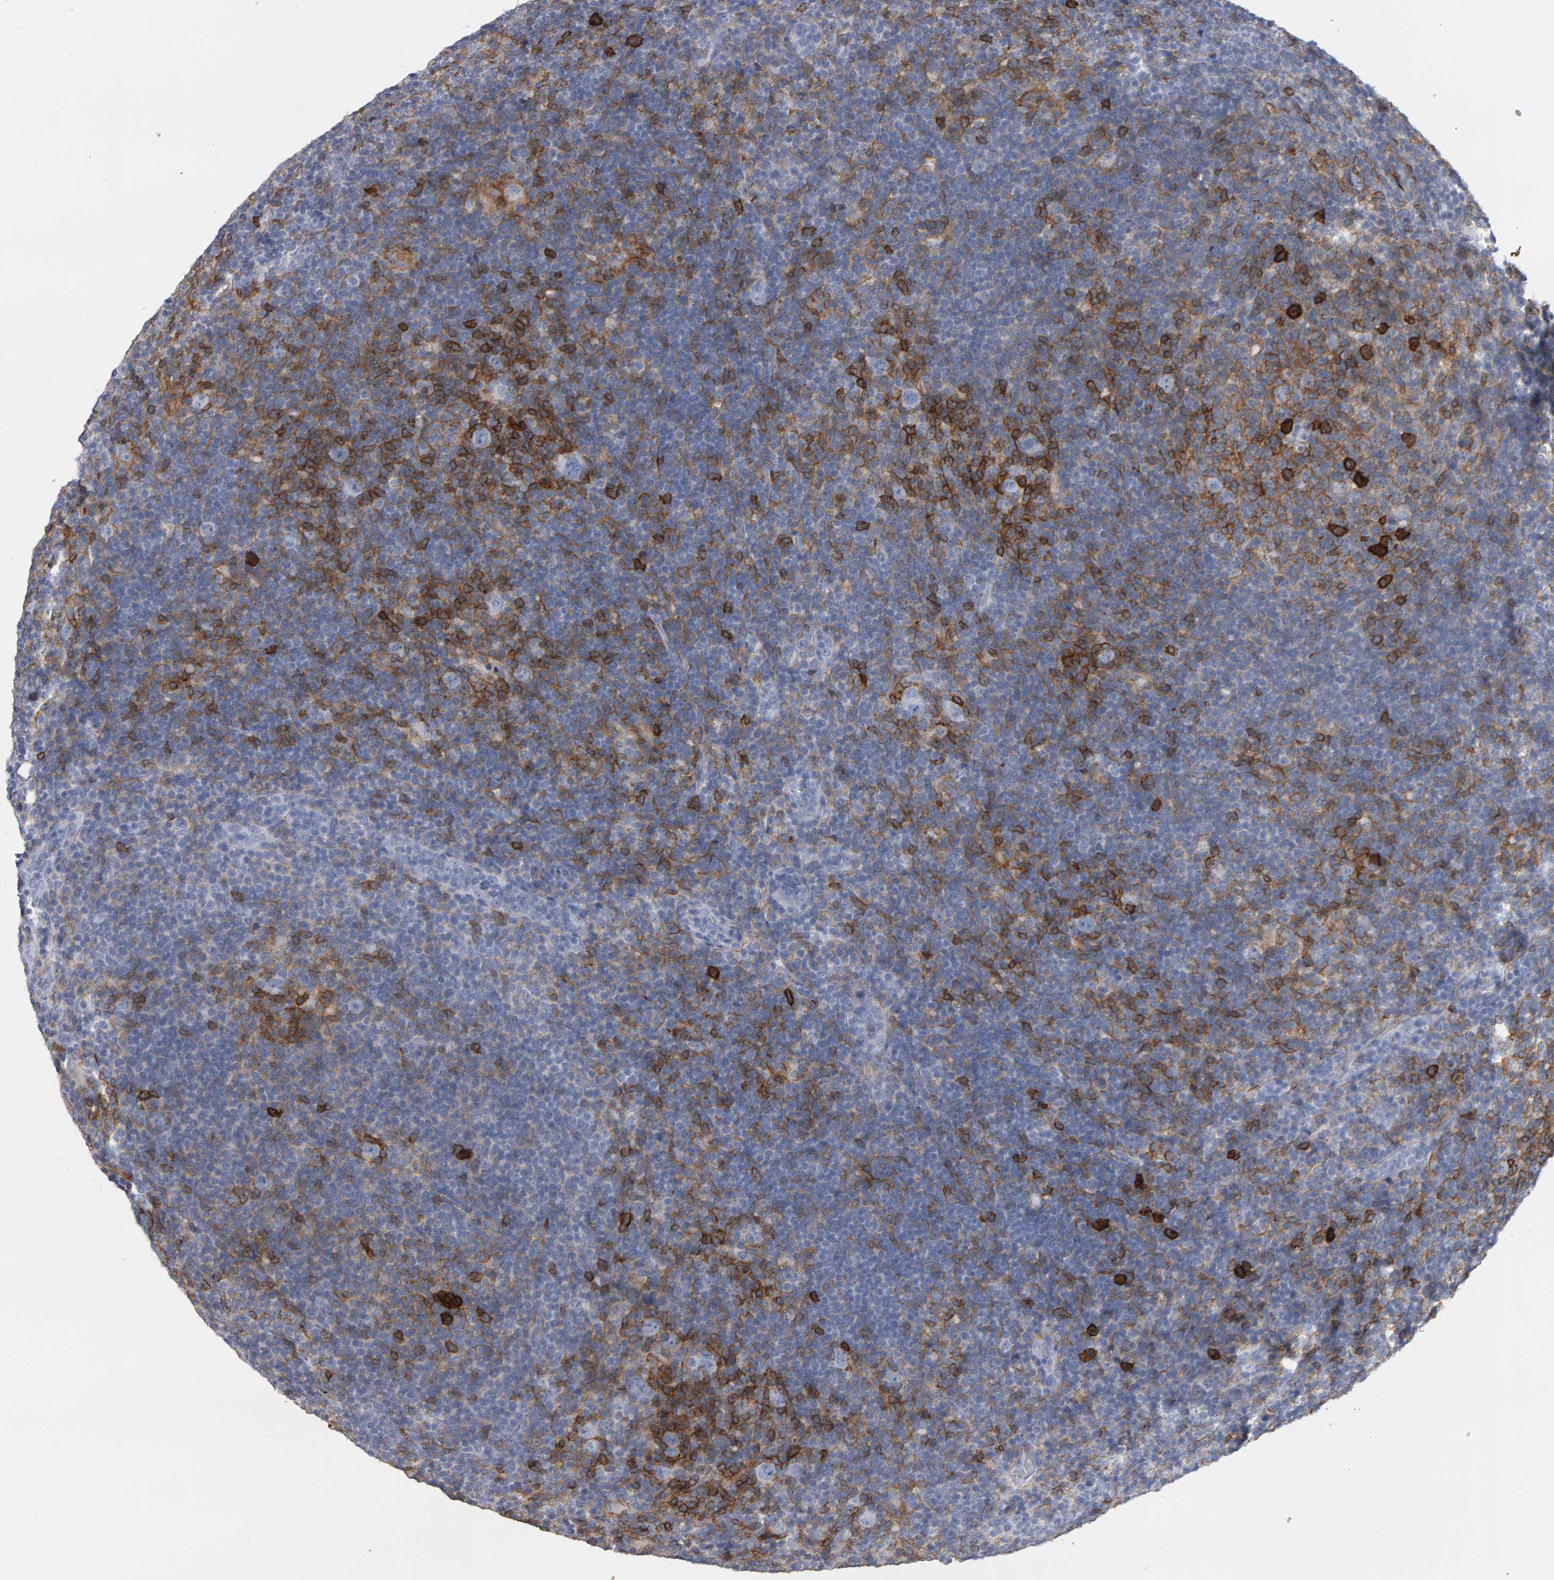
{"staining": {"intensity": "negative", "quantity": "none", "location": "none"}, "tissue": "lymphoma", "cell_type": "Tumor cells", "image_type": "cancer", "snomed": [{"axis": "morphology", "description": "Hodgkin's disease, NOS"}, {"axis": "topography", "description": "Lymph node"}], "caption": "Tumor cells show no significant positivity in Hodgkin's disease.", "gene": "CD38", "patient": {"sex": "female", "age": 57}}